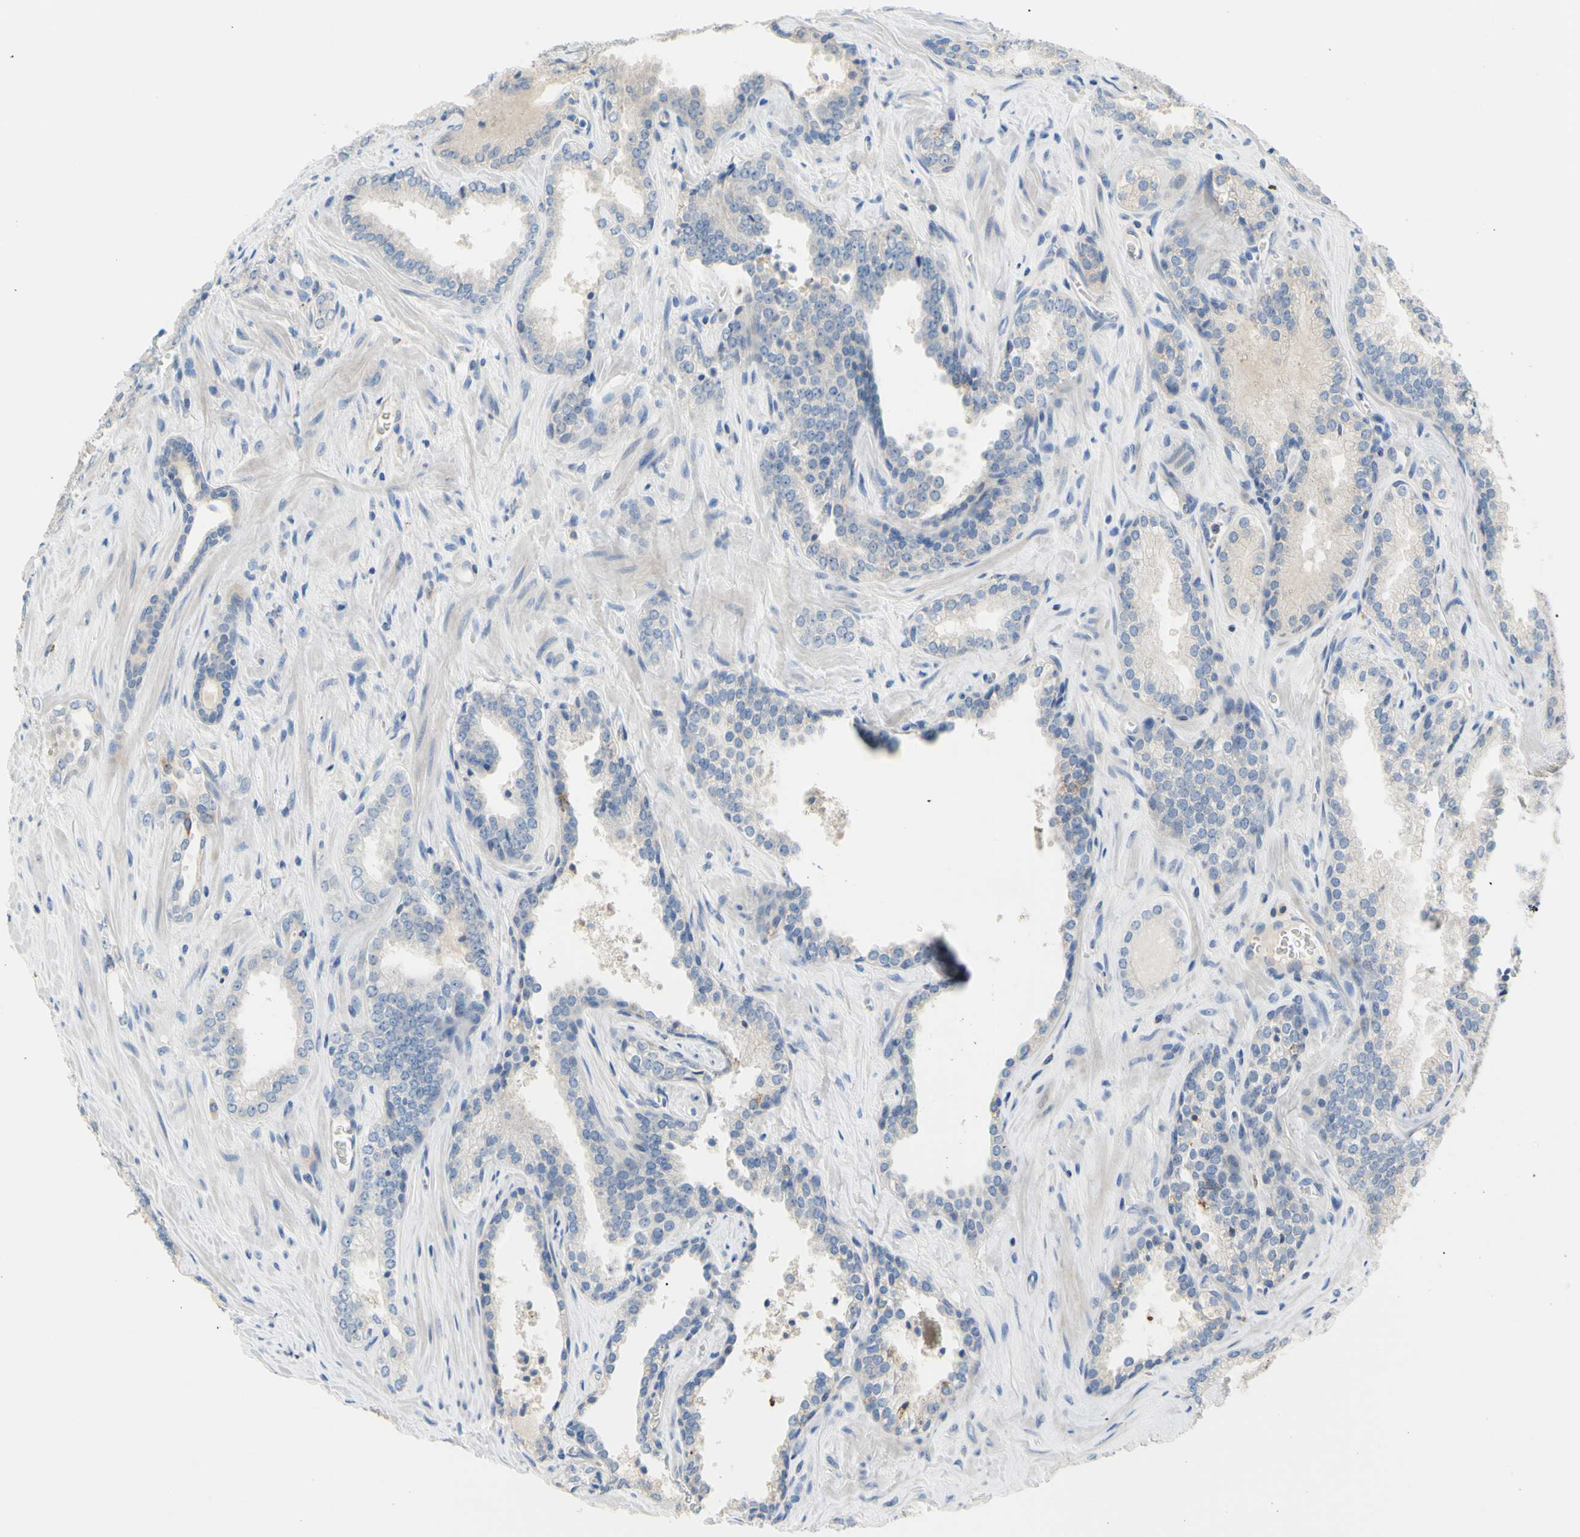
{"staining": {"intensity": "negative", "quantity": "none", "location": "none"}, "tissue": "prostate cancer", "cell_type": "Tumor cells", "image_type": "cancer", "snomed": [{"axis": "morphology", "description": "Adenocarcinoma, Low grade"}, {"axis": "topography", "description": "Prostate"}], "caption": "An image of adenocarcinoma (low-grade) (prostate) stained for a protein displays no brown staining in tumor cells. The staining was performed using DAB (3,3'-diaminobenzidine) to visualize the protein expression in brown, while the nuclei were stained in blue with hematoxylin (Magnification: 20x).", "gene": "TMEM59L", "patient": {"sex": "male", "age": 60}}